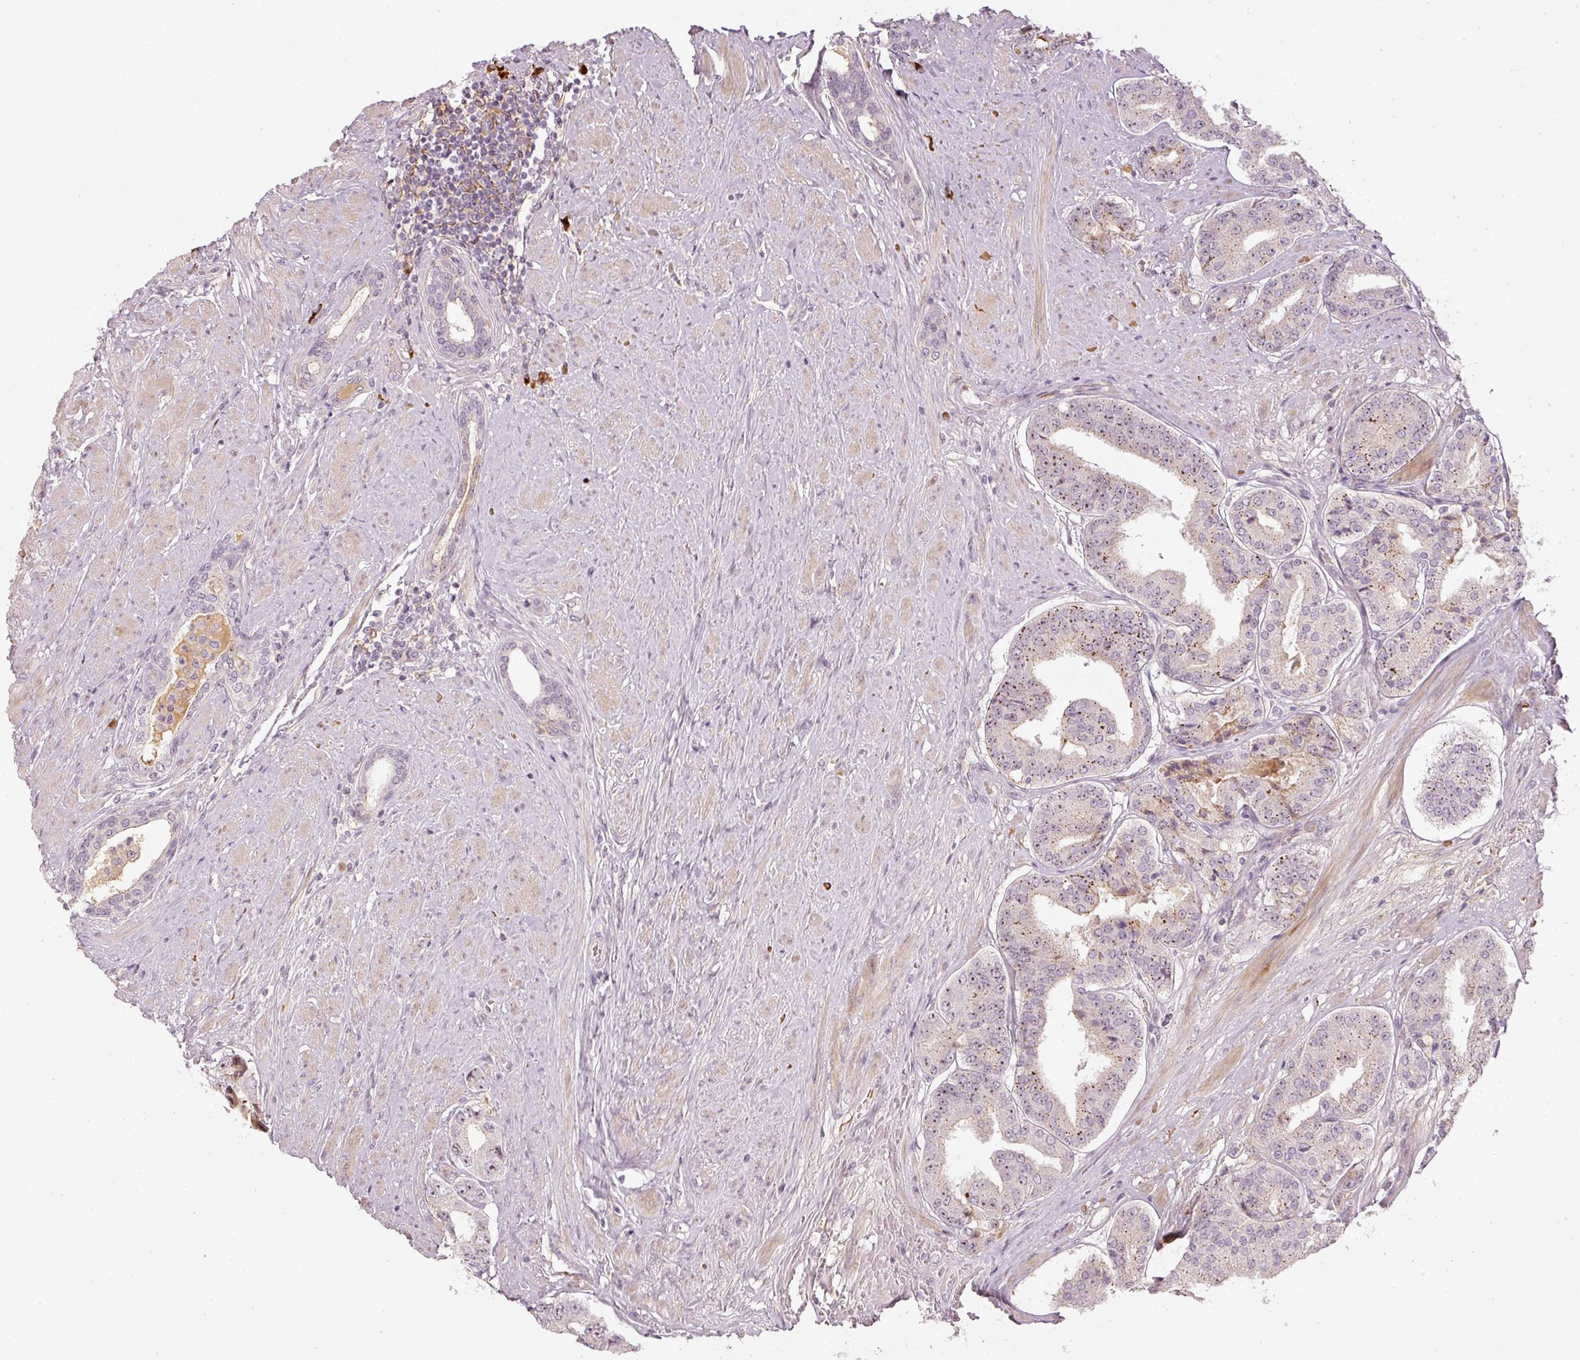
{"staining": {"intensity": "moderate", "quantity": "<25%", "location": "cytoplasmic/membranous,nuclear"}, "tissue": "prostate cancer", "cell_type": "Tumor cells", "image_type": "cancer", "snomed": [{"axis": "morphology", "description": "Adenocarcinoma, High grade"}, {"axis": "topography", "description": "Prostate"}], "caption": "Approximately <25% of tumor cells in high-grade adenocarcinoma (prostate) exhibit moderate cytoplasmic/membranous and nuclear protein expression as visualized by brown immunohistochemical staining.", "gene": "VCAM1", "patient": {"sex": "male", "age": 63}}